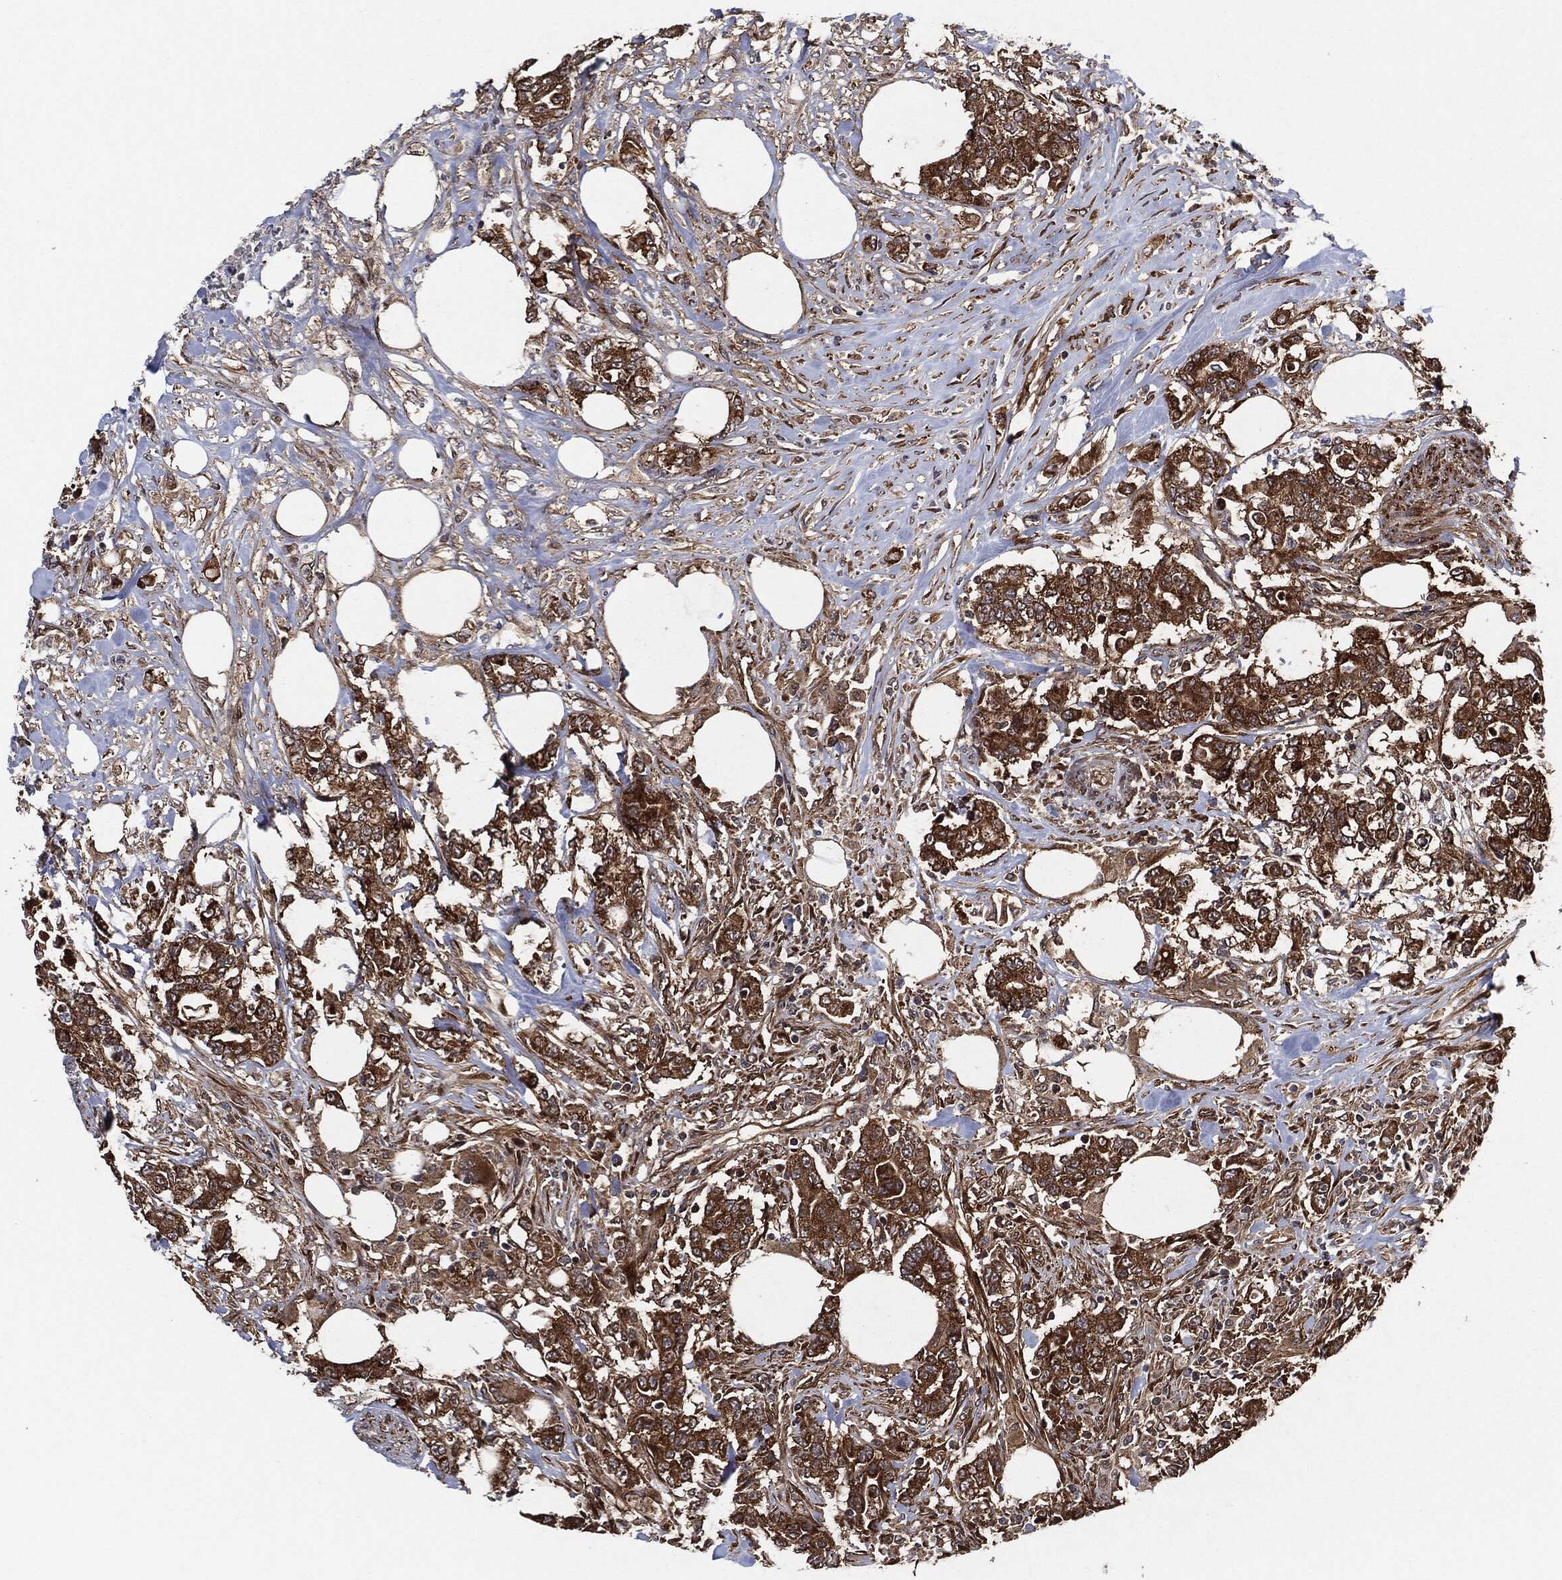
{"staining": {"intensity": "strong", "quantity": ">75%", "location": "cytoplasmic/membranous"}, "tissue": "colorectal cancer", "cell_type": "Tumor cells", "image_type": "cancer", "snomed": [{"axis": "morphology", "description": "Adenocarcinoma, NOS"}, {"axis": "topography", "description": "Colon"}], "caption": "A micrograph showing strong cytoplasmic/membranous positivity in approximately >75% of tumor cells in adenocarcinoma (colorectal), as visualized by brown immunohistochemical staining.", "gene": "BCAR1", "patient": {"sex": "female", "age": 48}}